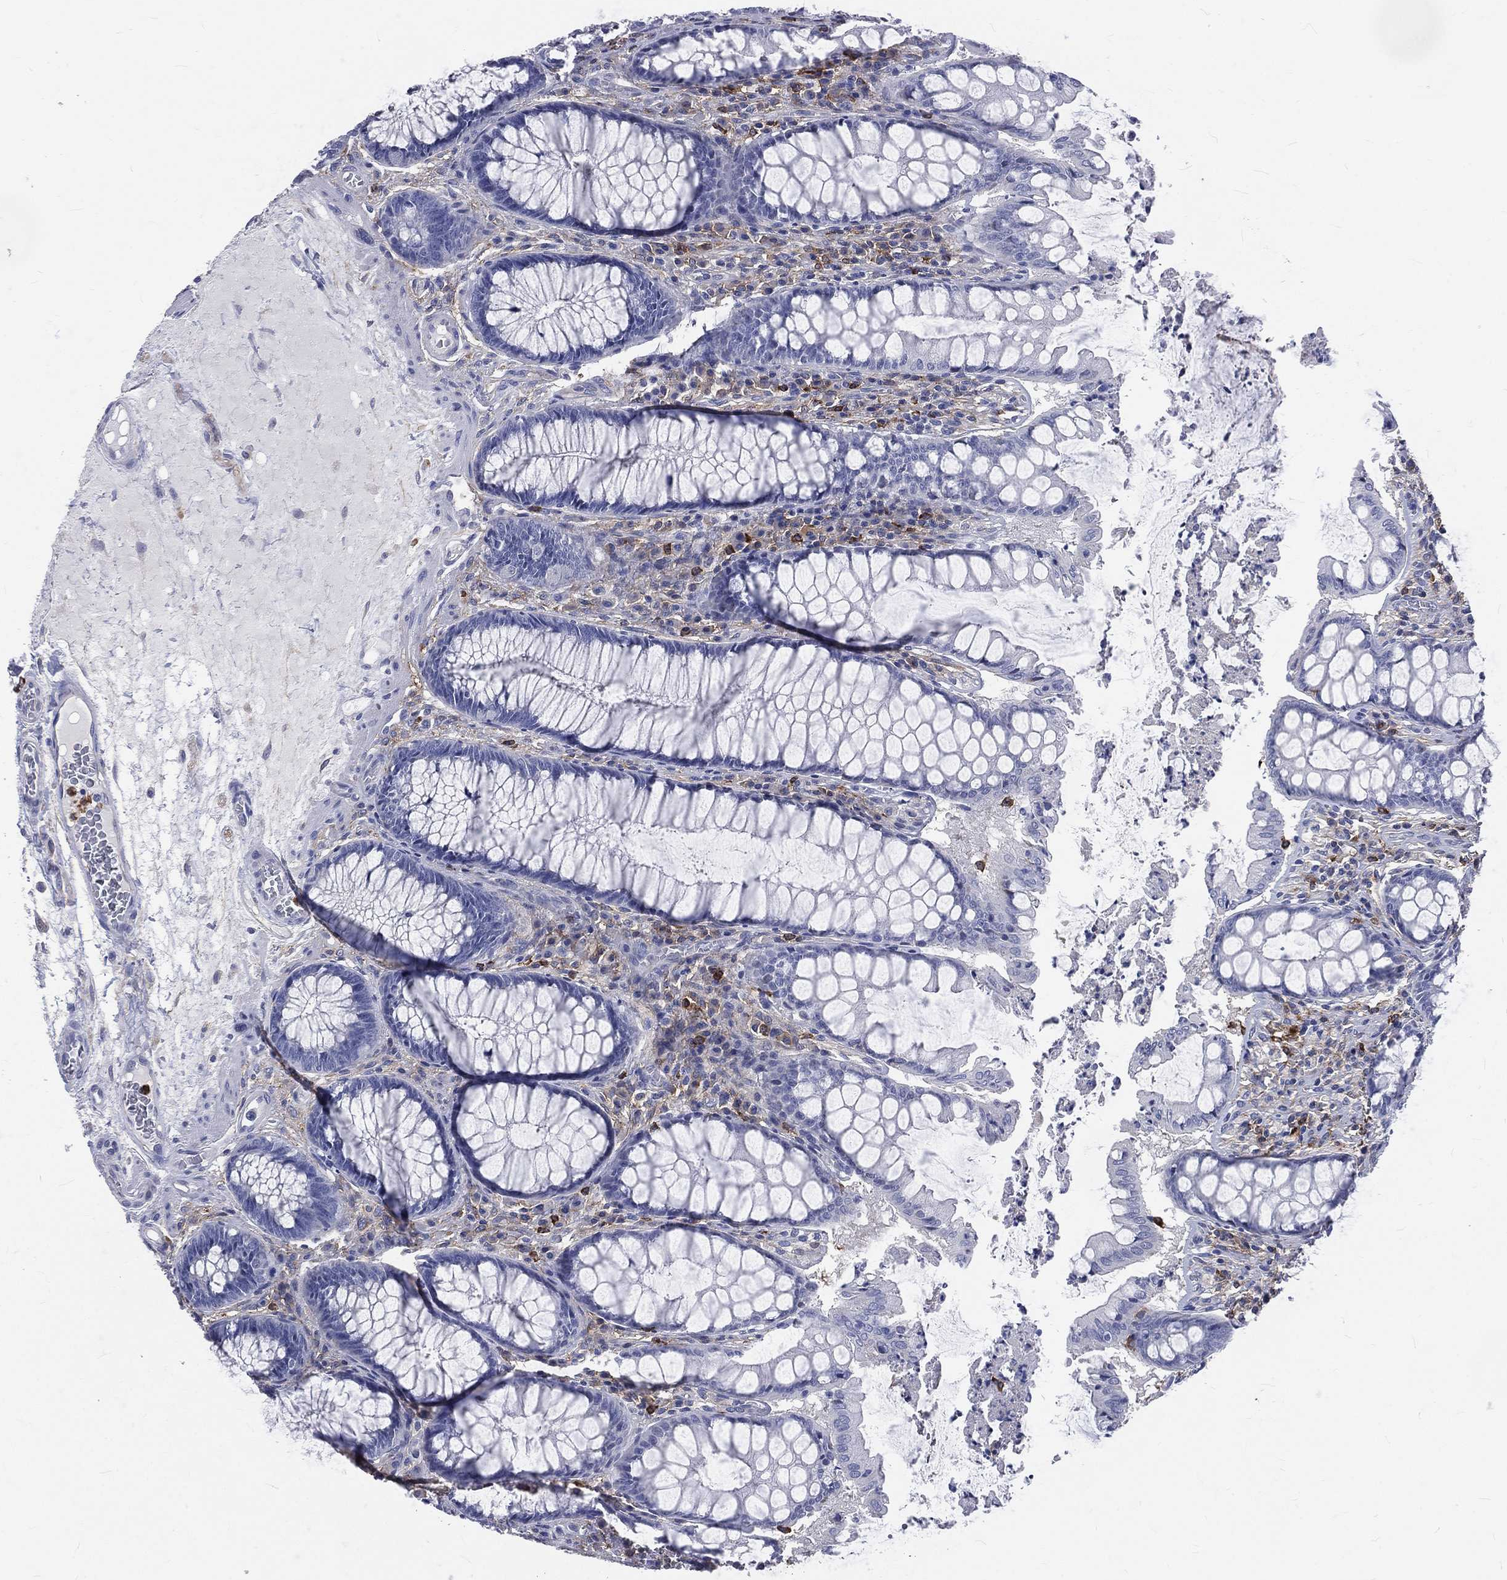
{"staining": {"intensity": "negative", "quantity": "none", "location": "none"}, "tissue": "colon", "cell_type": "Endothelial cells", "image_type": "normal", "snomed": [{"axis": "morphology", "description": "Normal tissue, NOS"}, {"axis": "topography", "description": "Colon"}], "caption": "This is an IHC image of unremarkable colon. There is no staining in endothelial cells.", "gene": "BASP1", "patient": {"sex": "female", "age": 65}}